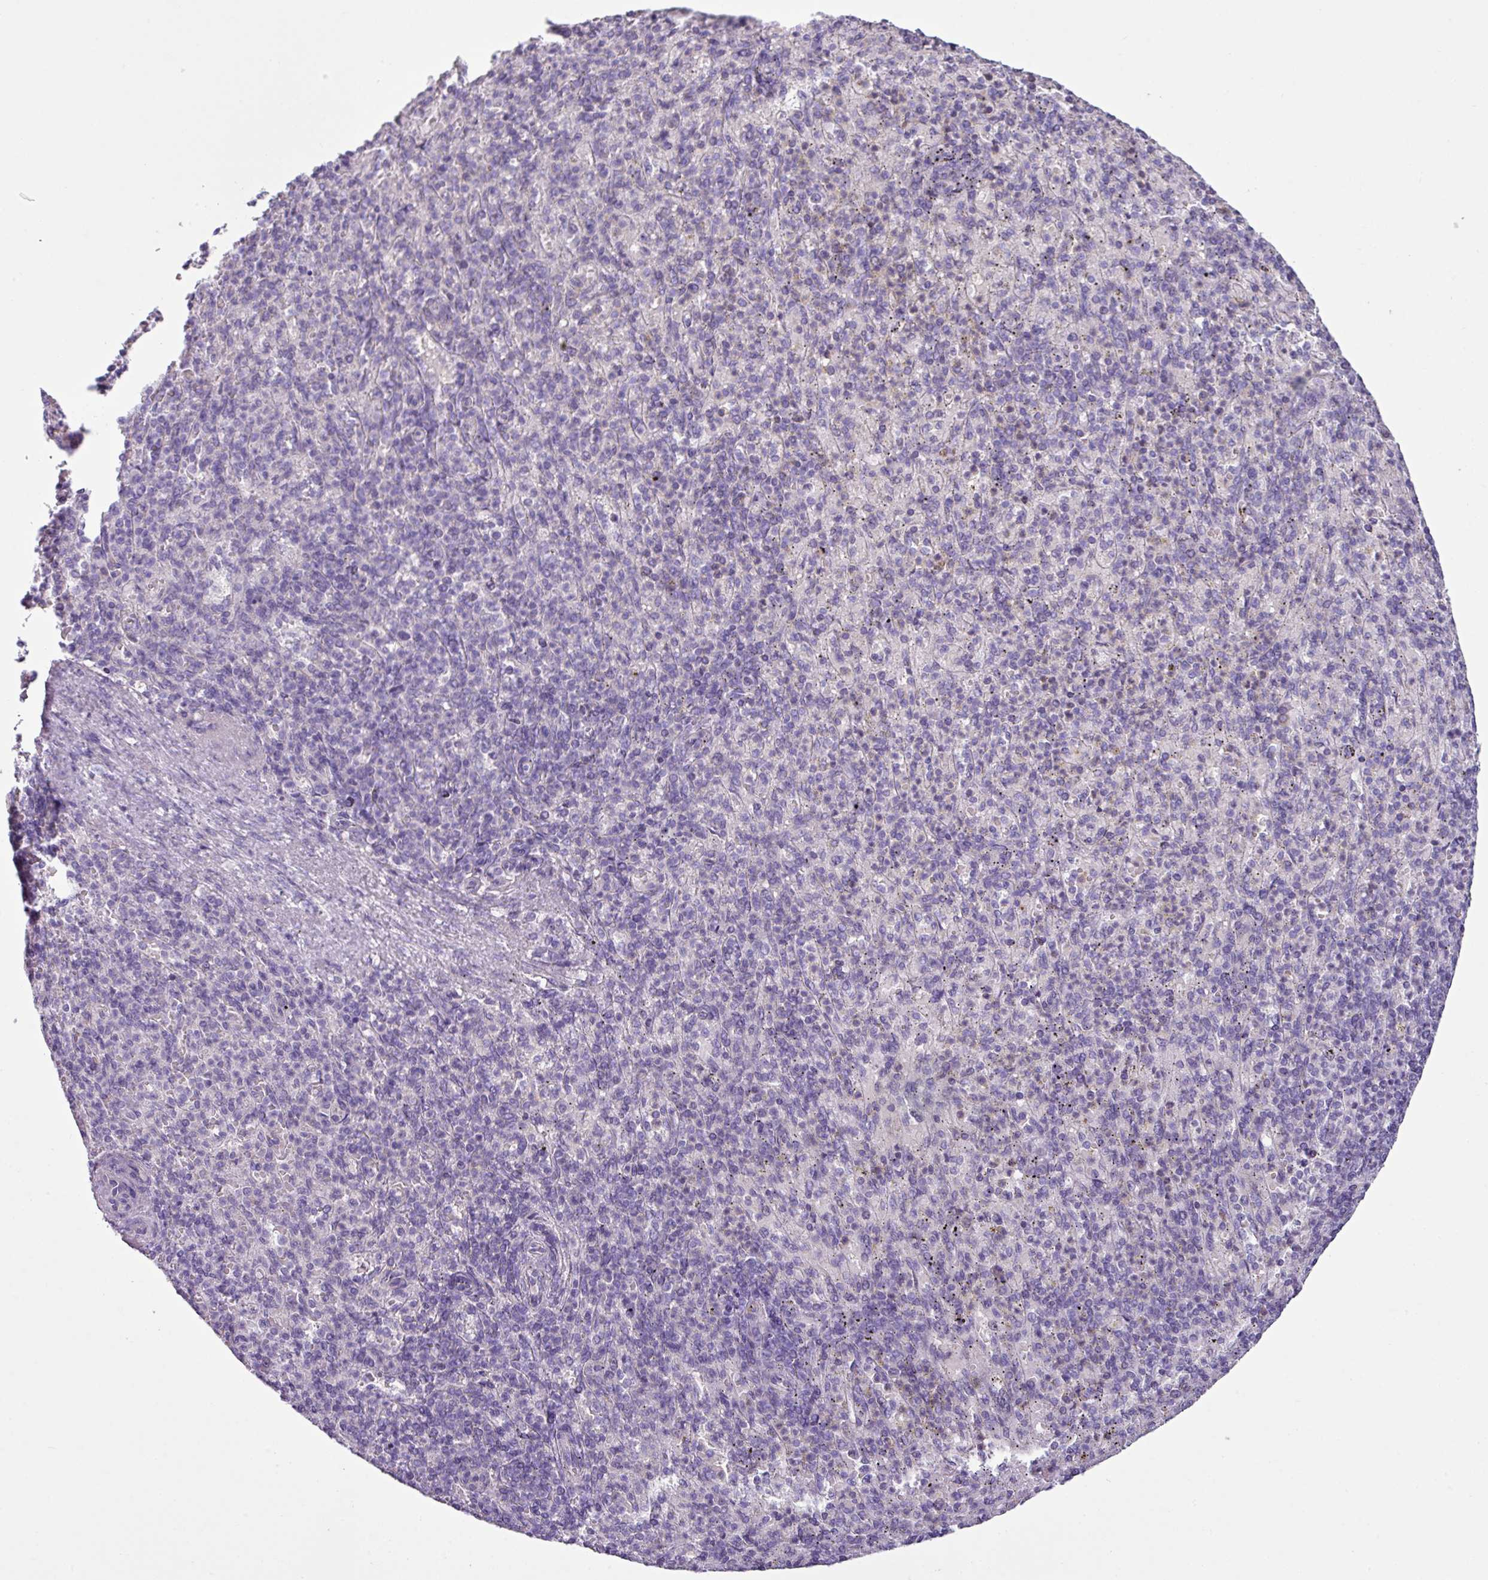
{"staining": {"intensity": "negative", "quantity": "none", "location": "none"}, "tissue": "spleen", "cell_type": "Cells in red pulp", "image_type": "normal", "snomed": [{"axis": "morphology", "description": "Normal tissue, NOS"}, {"axis": "topography", "description": "Spleen"}], "caption": "IHC image of normal spleen: human spleen stained with DAB demonstrates no significant protein staining in cells in red pulp.", "gene": "TMEM178B", "patient": {"sex": "female", "age": 74}}